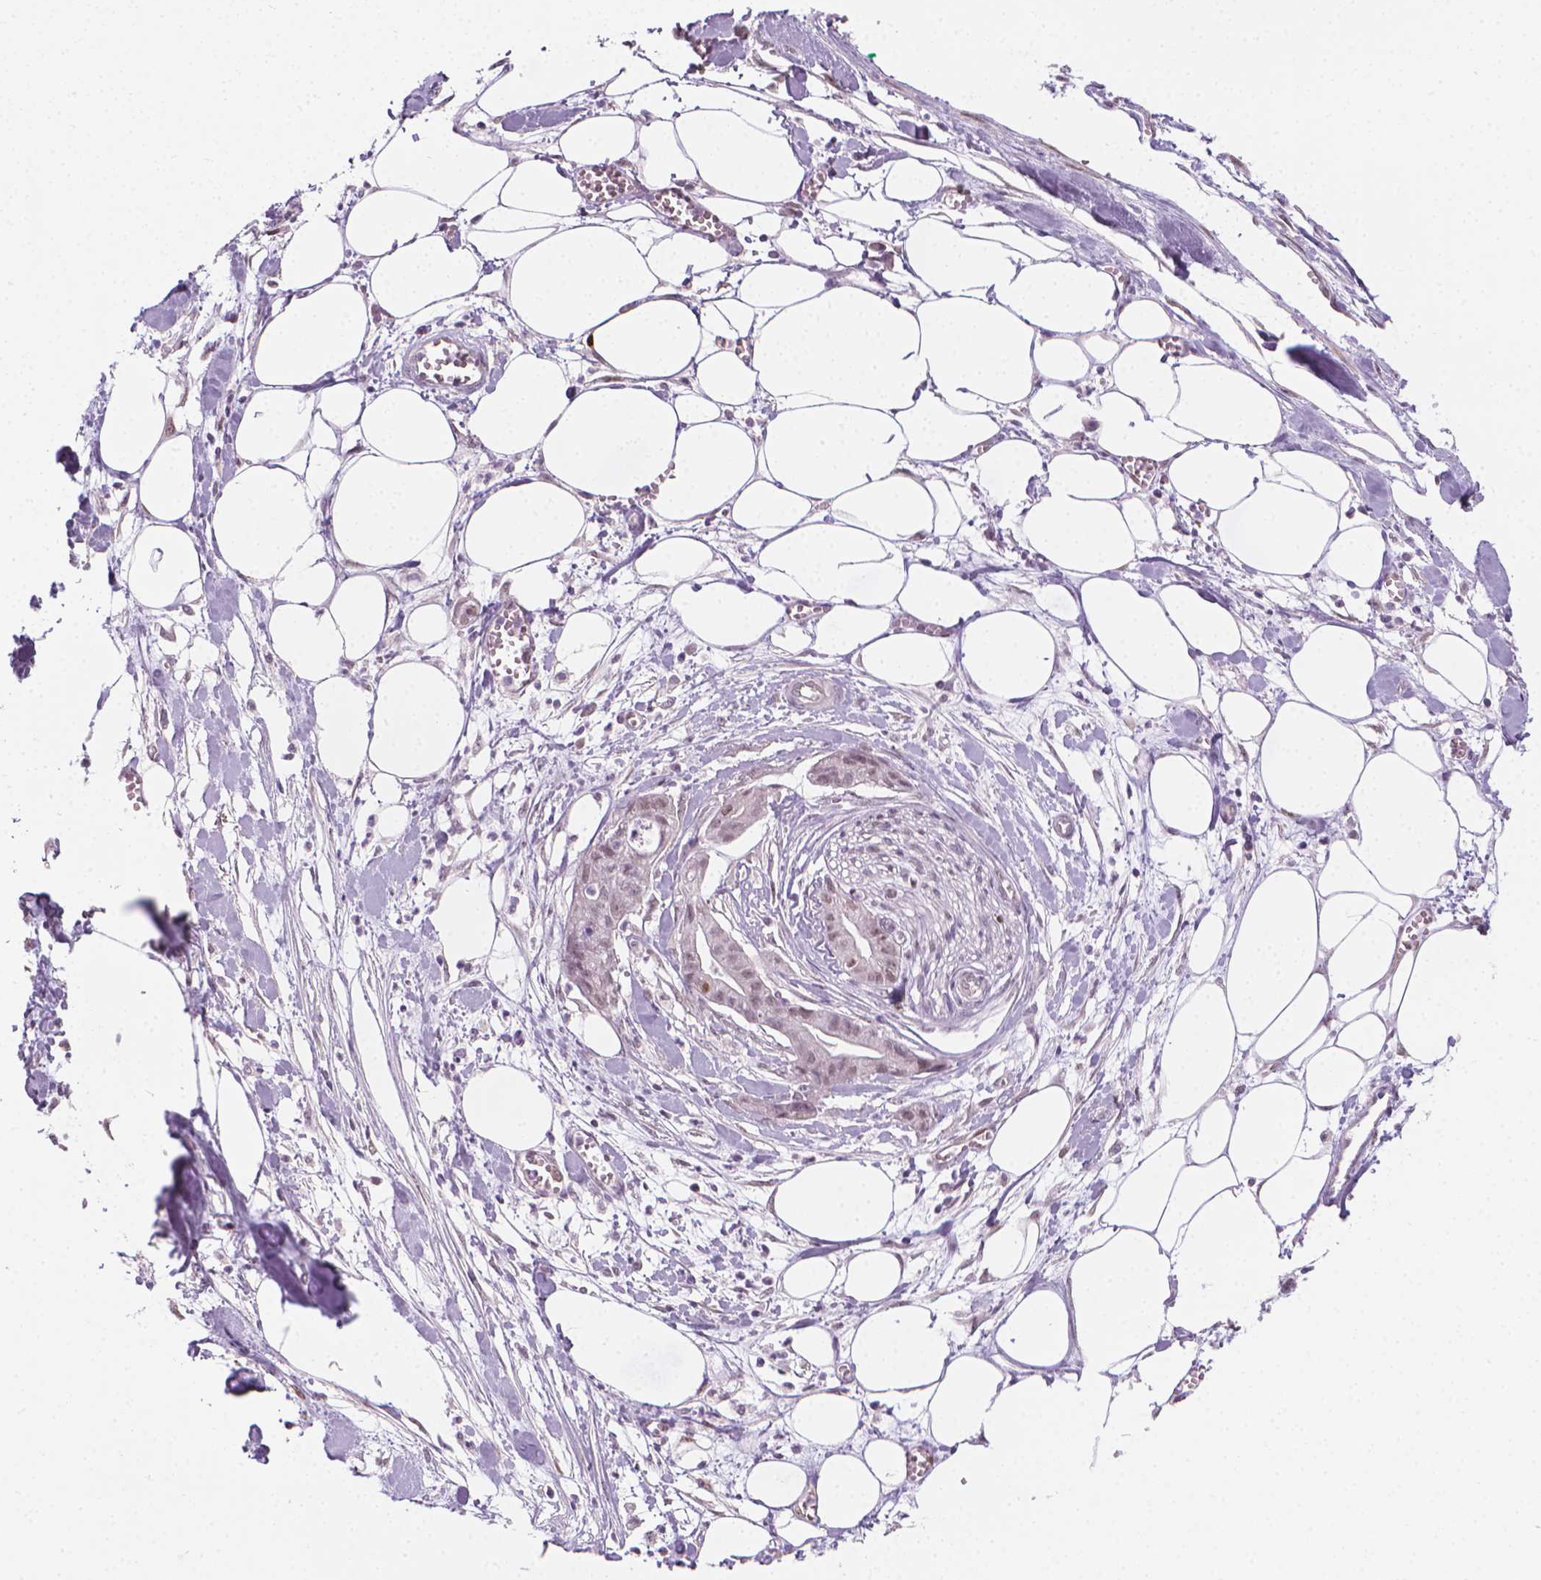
{"staining": {"intensity": "weak", "quantity": "<25%", "location": "nuclear"}, "tissue": "pancreatic cancer", "cell_type": "Tumor cells", "image_type": "cancer", "snomed": [{"axis": "morphology", "description": "Normal tissue, NOS"}, {"axis": "morphology", "description": "Adenocarcinoma, NOS"}, {"axis": "topography", "description": "Lymph node"}, {"axis": "topography", "description": "Pancreas"}], "caption": "The histopathology image displays no significant positivity in tumor cells of pancreatic cancer.", "gene": "CDKN1C", "patient": {"sex": "female", "age": 58}}